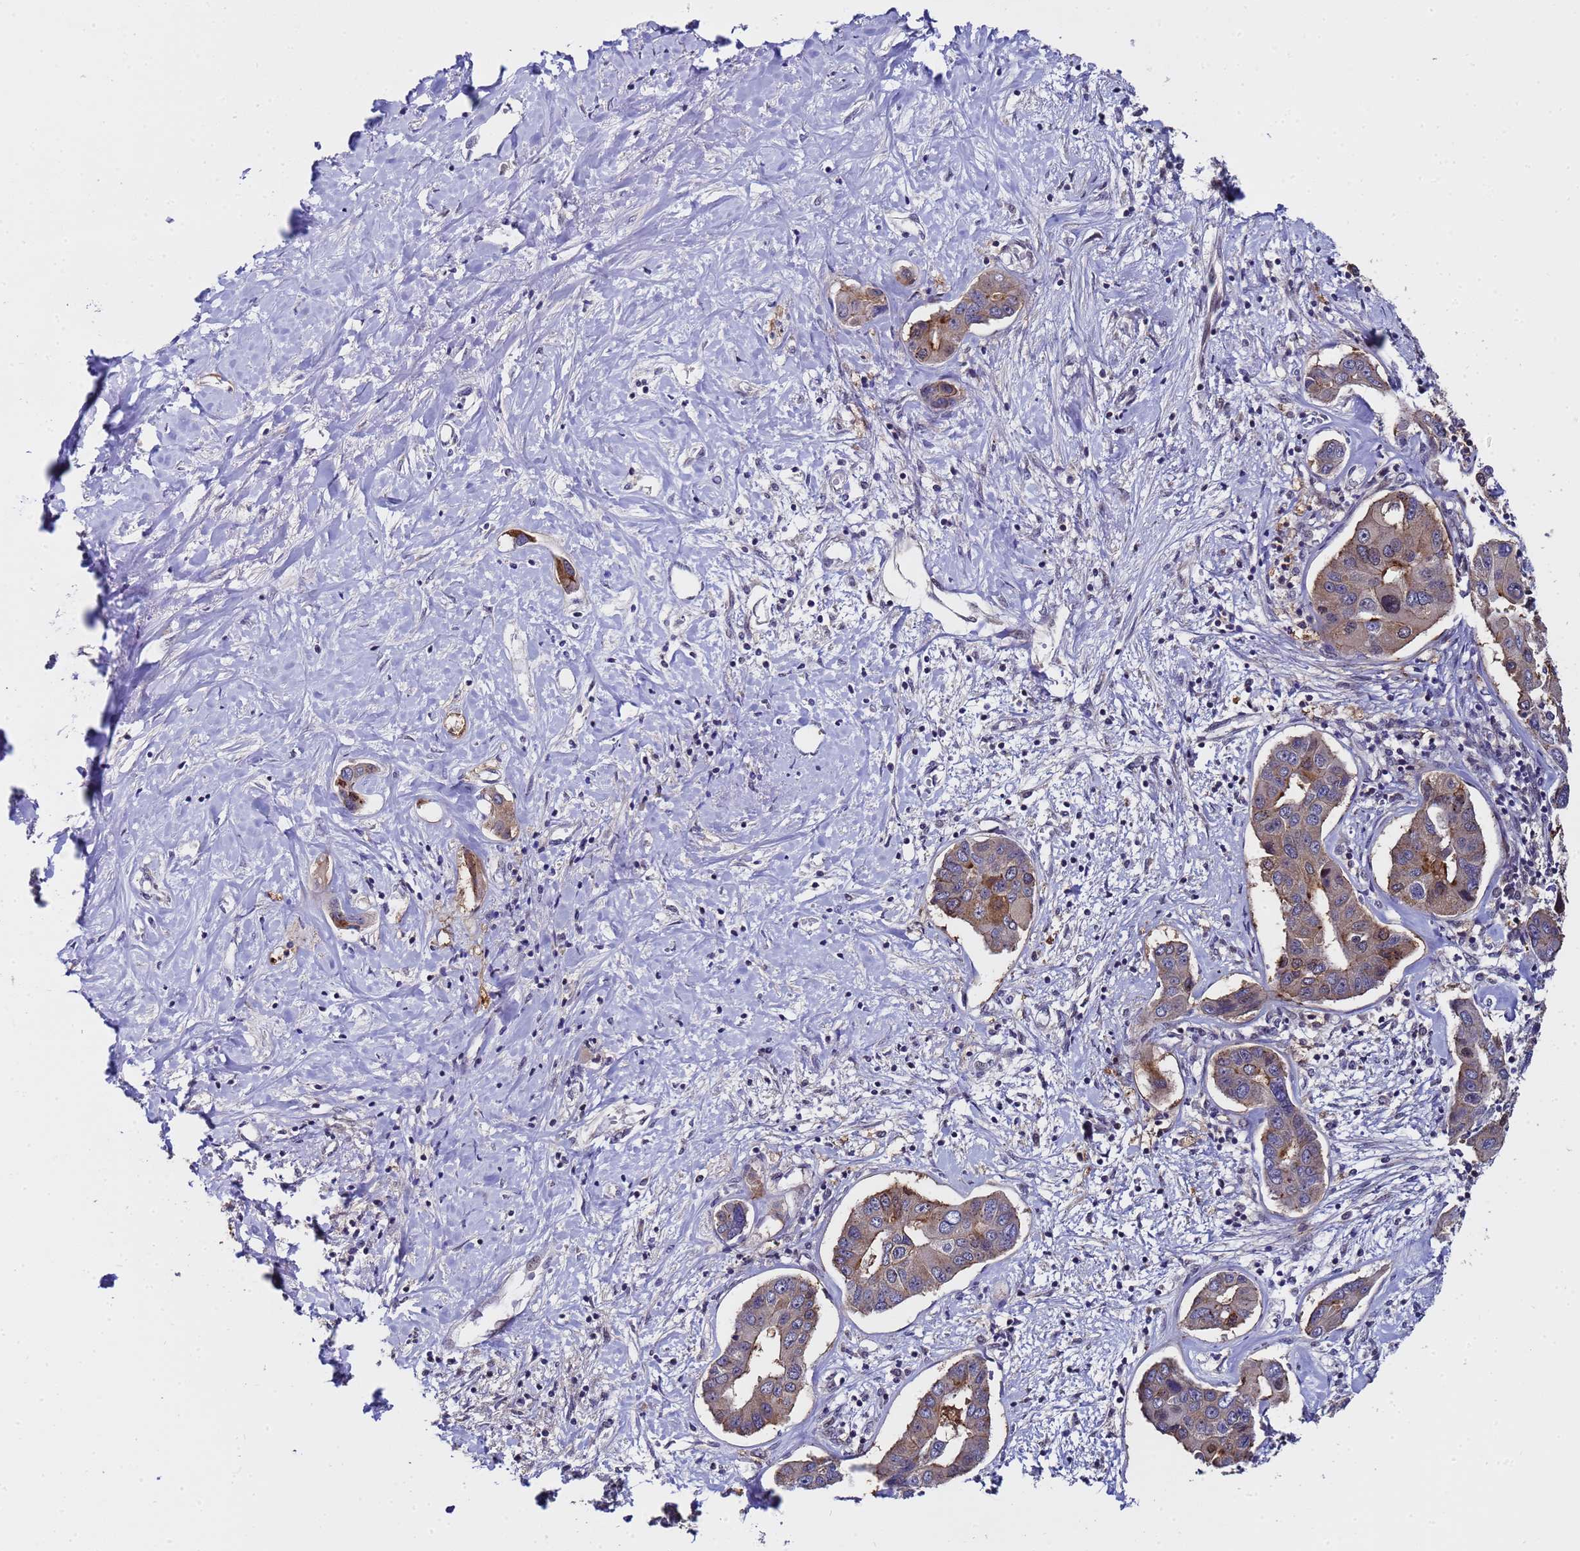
{"staining": {"intensity": "moderate", "quantity": "25%-75%", "location": "cytoplasmic/membranous"}, "tissue": "liver cancer", "cell_type": "Tumor cells", "image_type": "cancer", "snomed": [{"axis": "morphology", "description": "Cholangiocarcinoma"}, {"axis": "topography", "description": "Liver"}], "caption": "The histopathology image demonstrates immunohistochemical staining of cholangiocarcinoma (liver). There is moderate cytoplasmic/membranous expression is present in approximately 25%-75% of tumor cells.", "gene": "ANAPC13", "patient": {"sex": "male", "age": 59}}